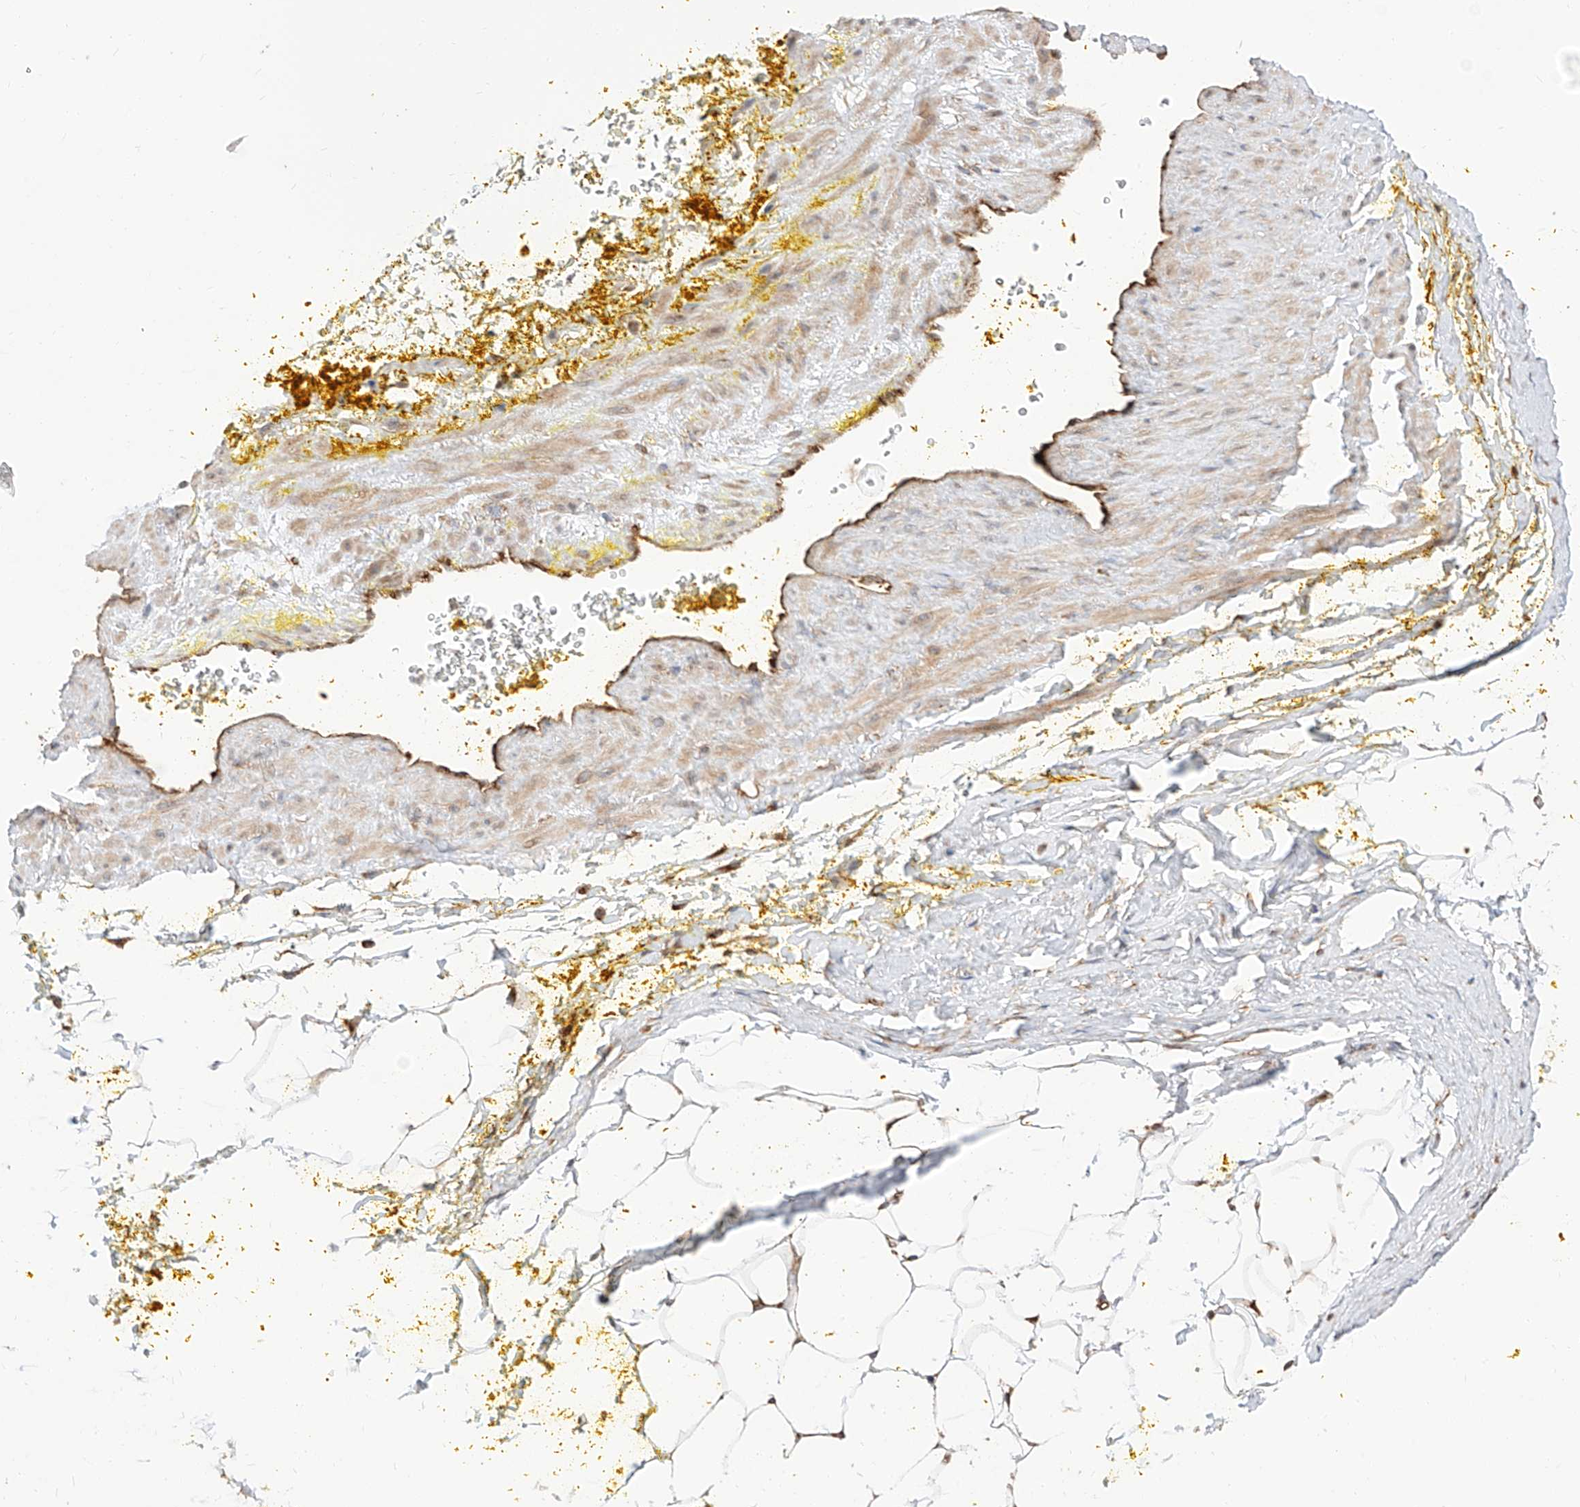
{"staining": {"intensity": "negative", "quantity": "none", "location": "none"}, "tissue": "adipose tissue", "cell_type": "Adipocytes", "image_type": "normal", "snomed": [{"axis": "morphology", "description": "Normal tissue, NOS"}, {"axis": "morphology", "description": "Adenocarcinoma, Low grade"}, {"axis": "topography", "description": "Prostate"}, {"axis": "topography", "description": "Peripheral nerve tissue"}], "caption": "This is an immunohistochemistry histopathology image of normal adipose tissue. There is no positivity in adipocytes.", "gene": "ISCA2", "patient": {"sex": "male", "age": 63}}